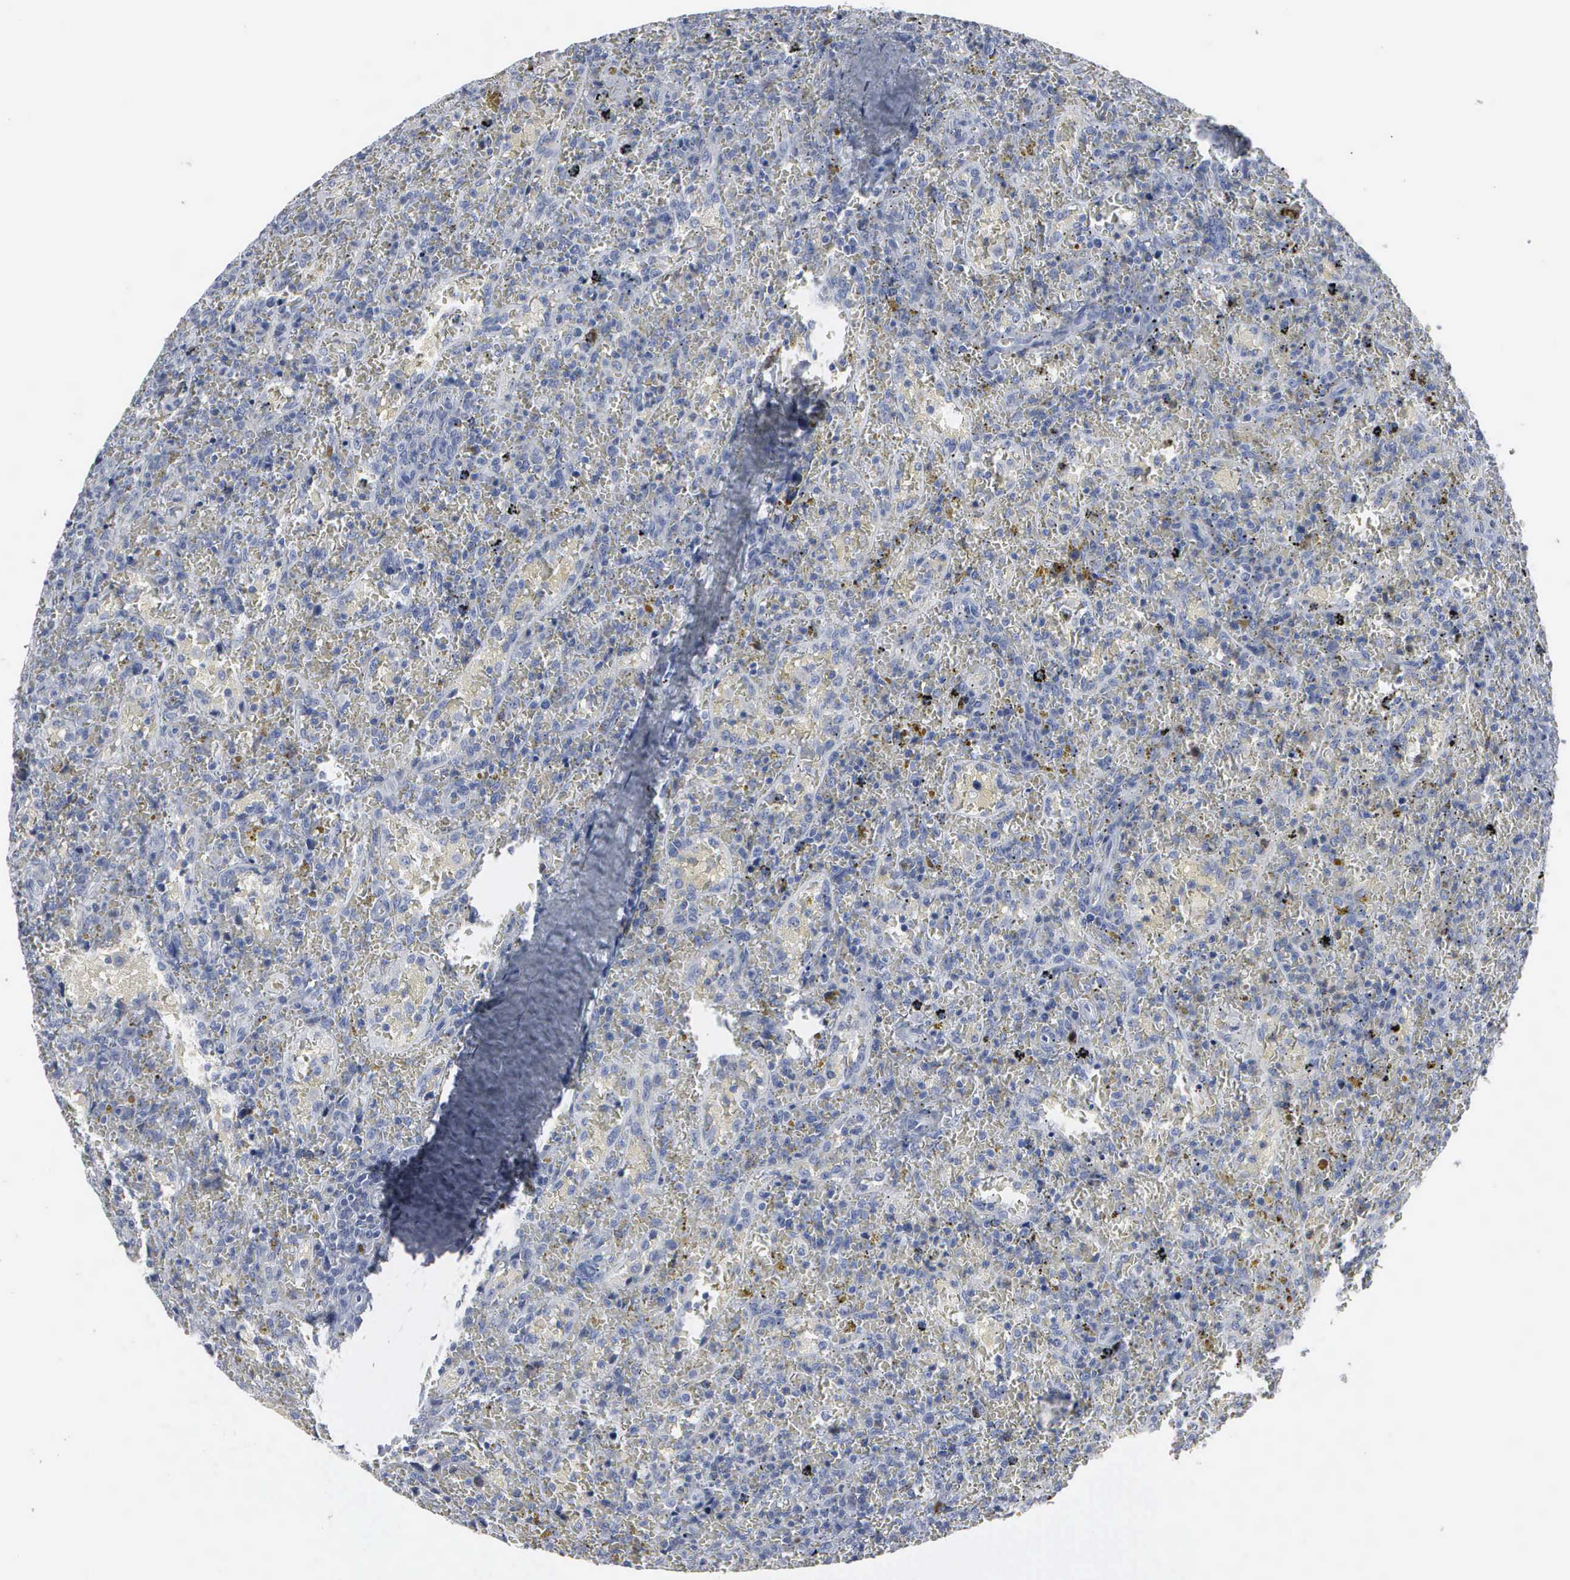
{"staining": {"intensity": "strong", "quantity": "<25%", "location": "cytoplasmic/membranous,nuclear"}, "tissue": "lymphoma", "cell_type": "Tumor cells", "image_type": "cancer", "snomed": [{"axis": "morphology", "description": "Malignant lymphoma, non-Hodgkin's type, High grade"}, {"axis": "topography", "description": "Spleen"}, {"axis": "topography", "description": "Lymph node"}], "caption": "Human high-grade malignant lymphoma, non-Hodgkin's type stained for a protein (brown) displays strong cytoplasmic/membranous and nuclear positive staining in about <25% of tumor cells.", "gene": "CCNB1", "patient": {"sex": "female", "age": 70}}